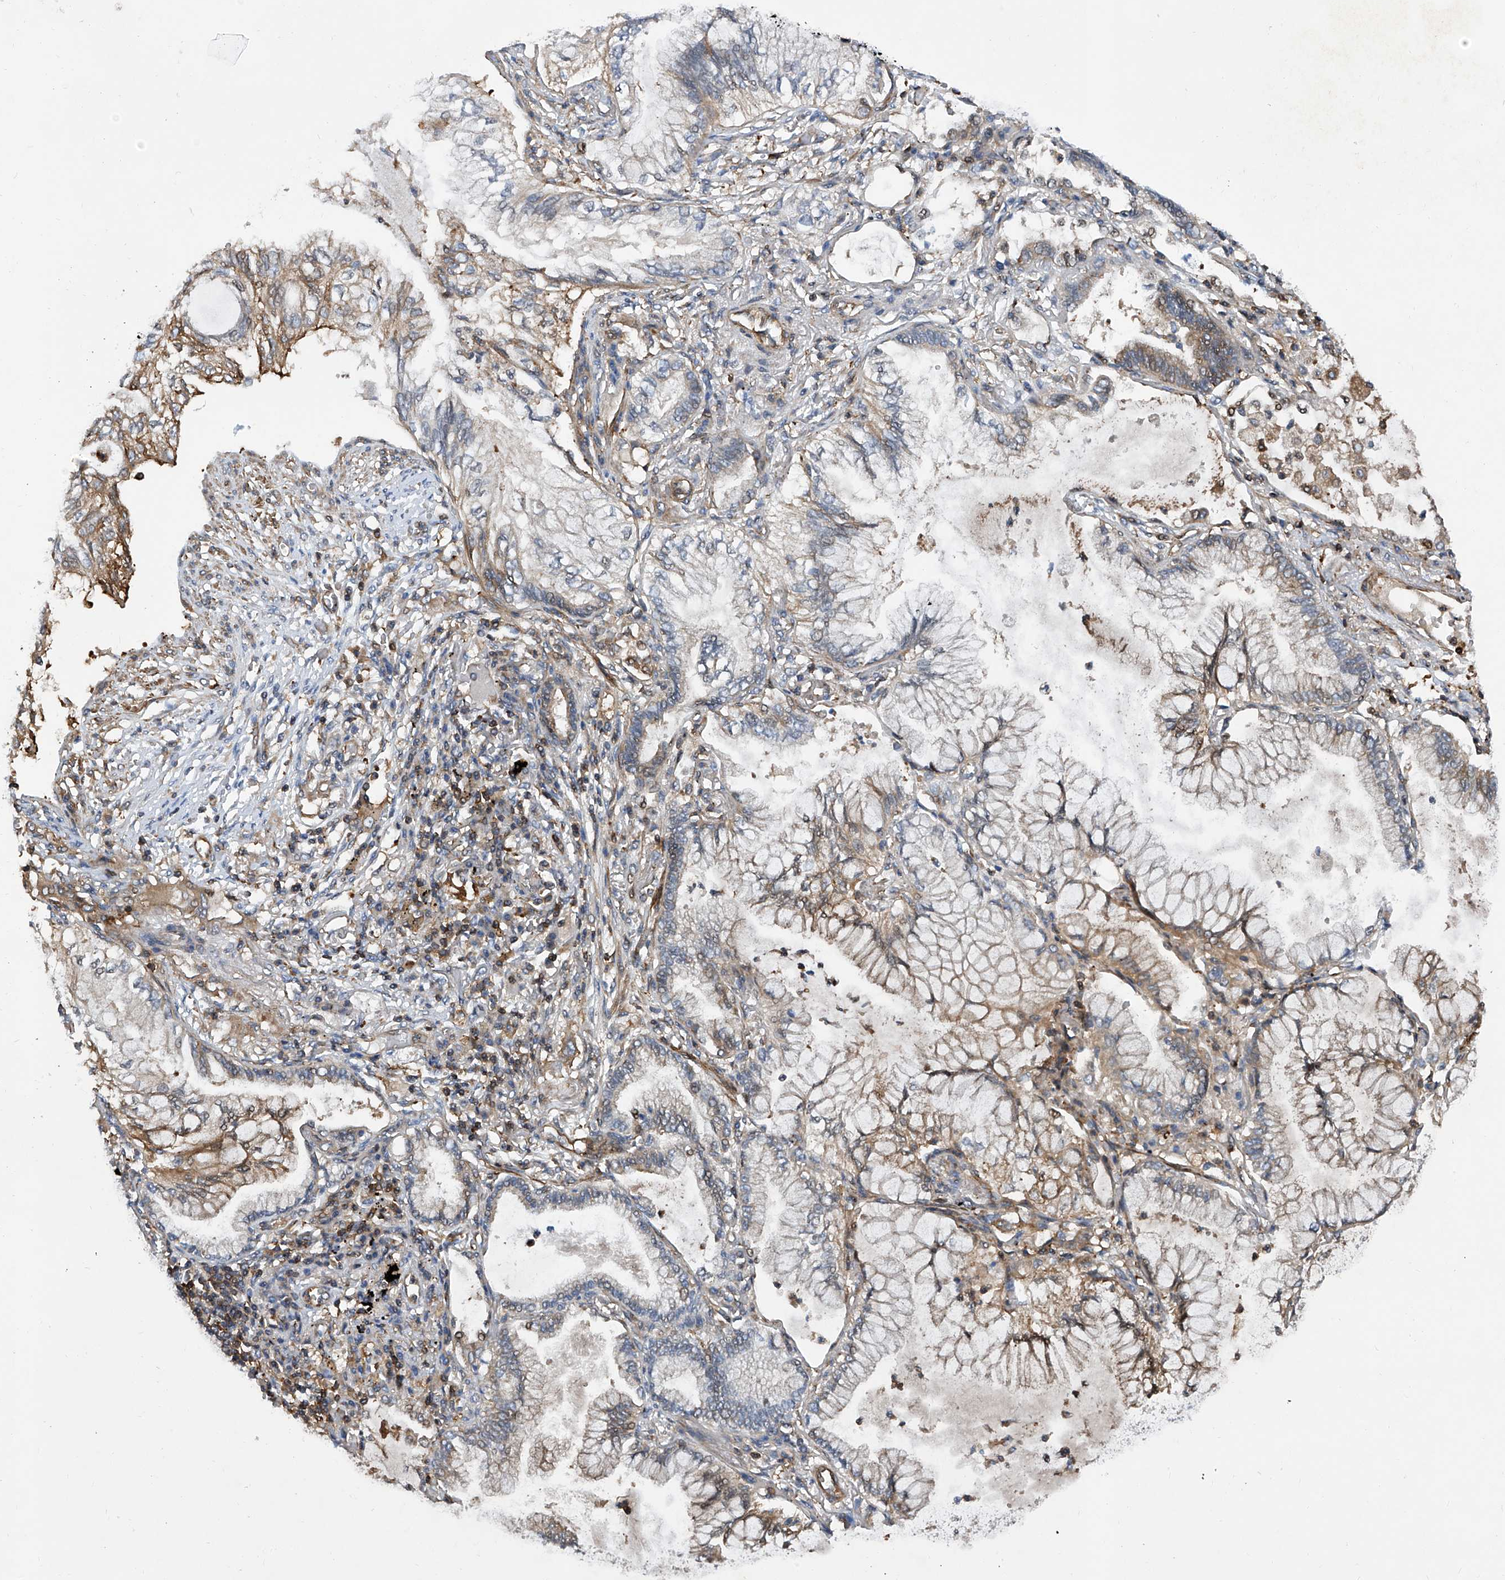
{"staining": {"intensity": "negative", "quantity": "none", "location": "none"}, "tissue": "lung cancer", "cell_type": "Tumor cells", "image_type": "cancer", "snomed": [{"axis": "morphology", "description": "Adenocarcinoma, NOS"}, {"axis": "topography", "description": "Lung"}], "caption": "Lung cancer was stained to show a protein in brown. There is no significant staining in tumor cells.", "gene": "NT5C3A", "patient": {"sex": "female", "age": 70}}